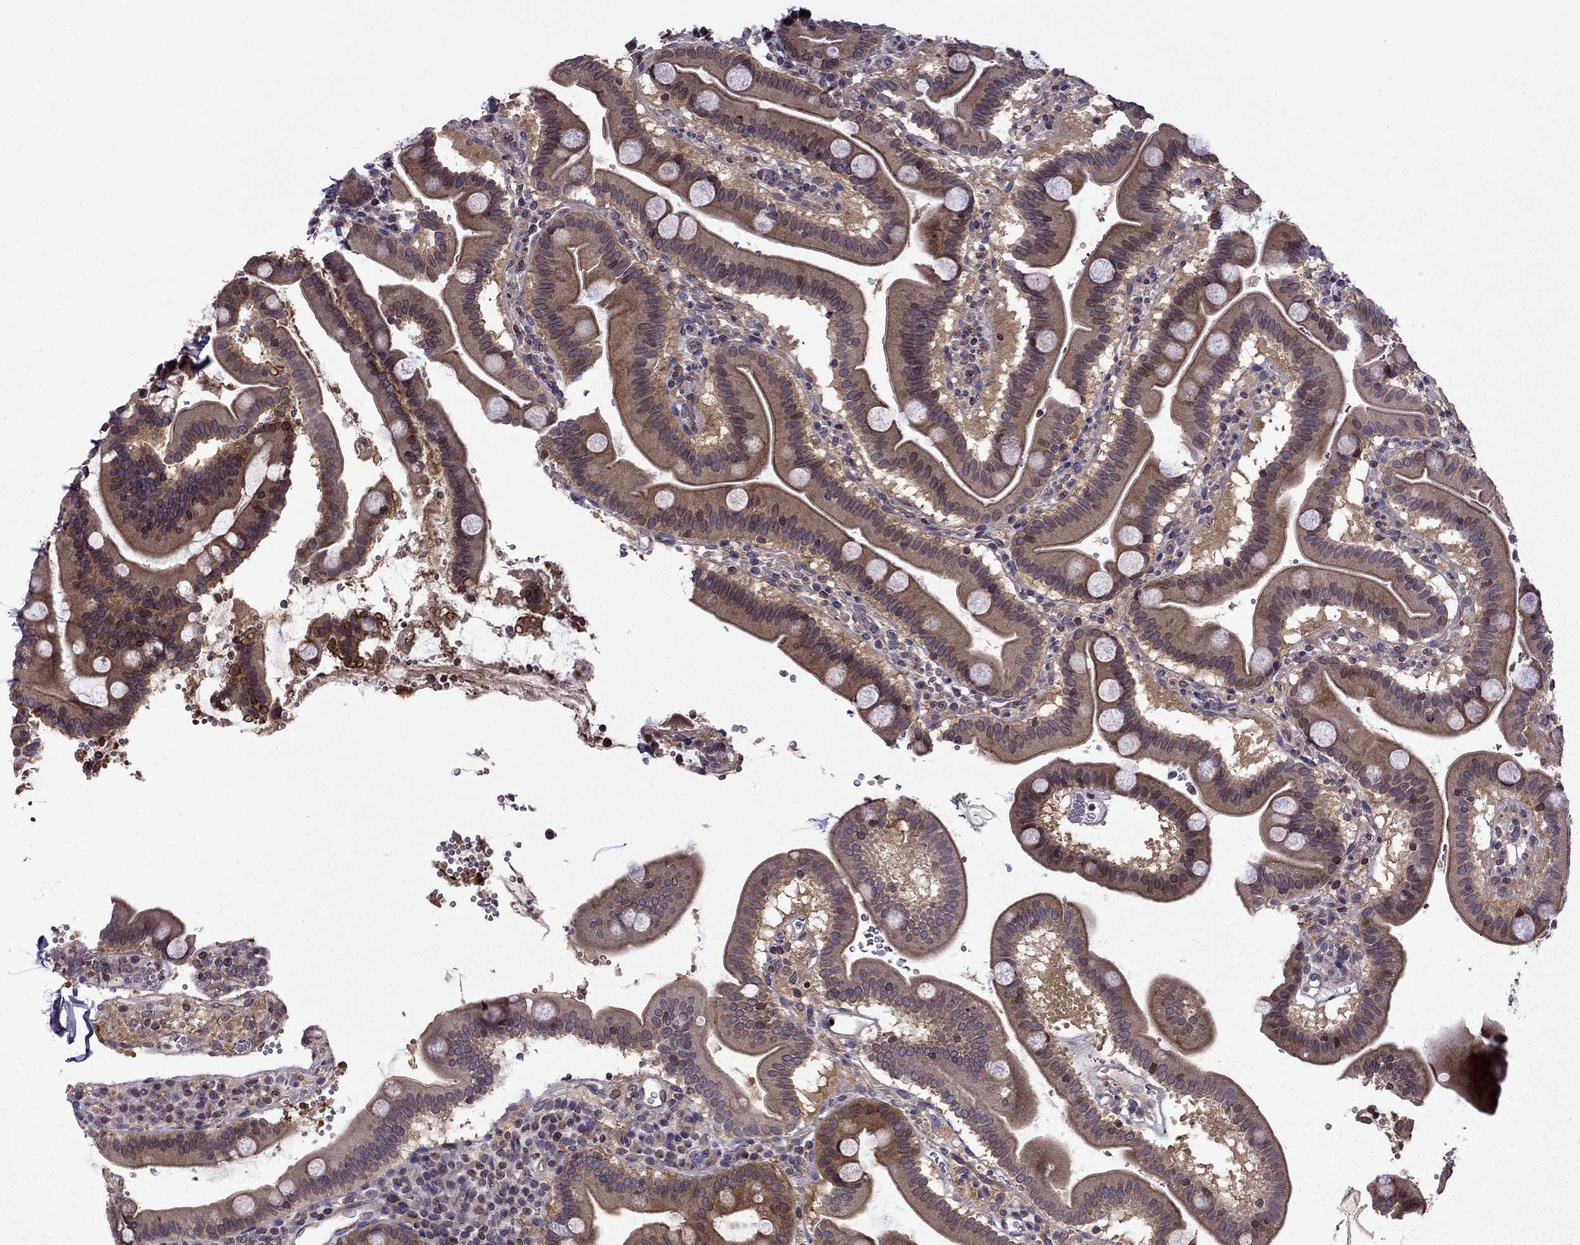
{"staining": {"intensity": "moderate", "quantity": ">75%", "location": "cytoplasmic/membranous"}, "tissue": "duodenum", "cell_type": "Glandular cells", "image_type": "normal", "snomed": [{"axis": "morphology", "description": "Normal tissue, NOS"}, {"axis": "topography", "description": "Duodenum"}], "caption": "Normal duodenum displays moderate cytoplasmic/membranous staining in about >75% of glandular cells.", "gene": "CDC42BPA", "patient": {"sex": "male", "age": 59}}